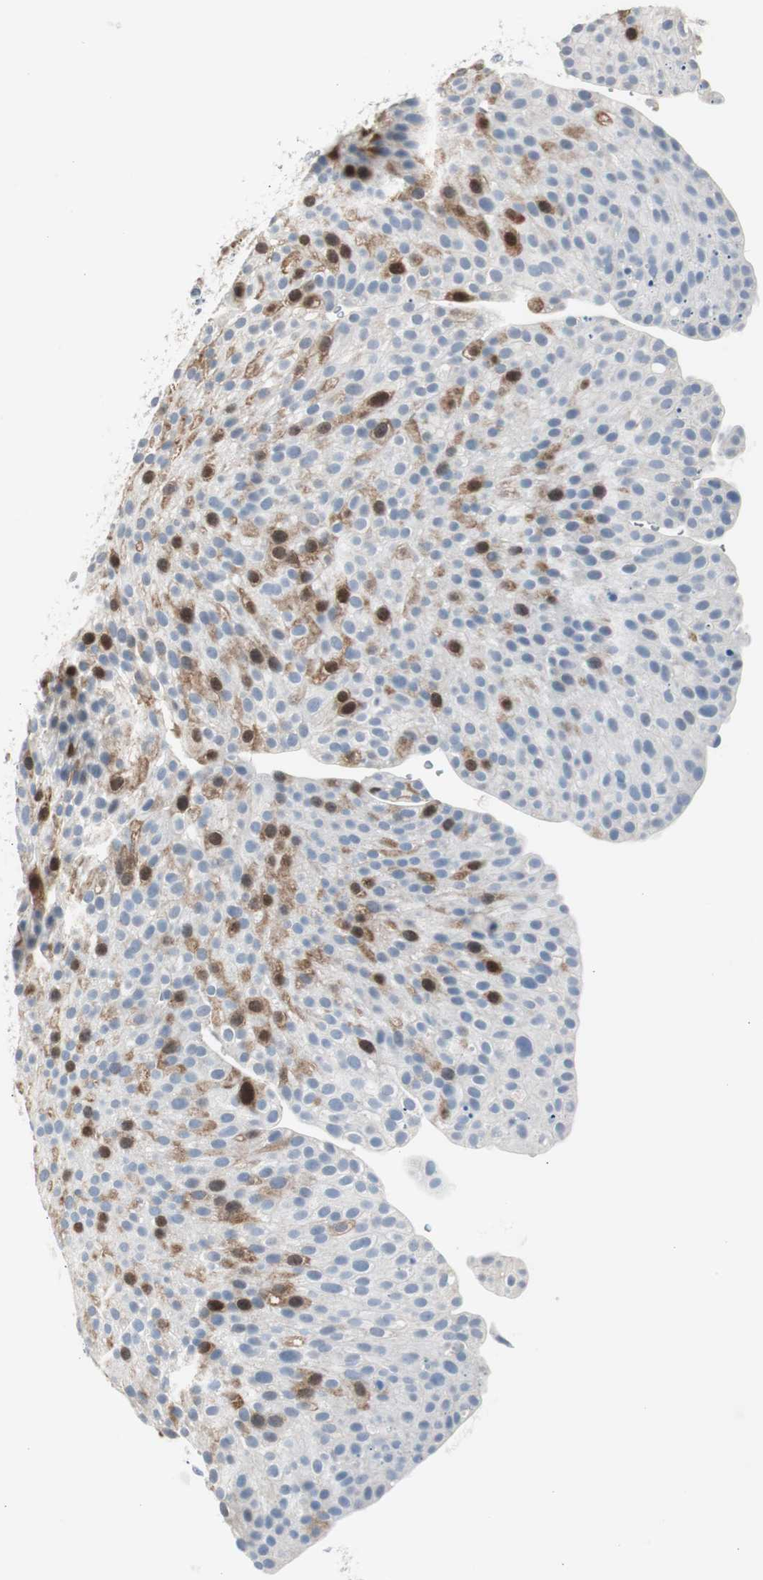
{"staining": {"intensity": "moderate", "quantity": "<25%", "location": "cytoplasmic/membranous"}, "tissue": "urothelial cancer", "cell_type": "Tumor cells", "image_type": "cancer", "snomed": [{"axis": "morphology", "description": "Urothelial carcinoma, Low grade"}, {"axis": "topography", "description": "Smooth muscle"}, {"axis": "topography", "description": "Urinary bladder"}], "caption": "Urothelial carcinoma (low-grade) tissue shows moderate cytoplasmic/membranous positivity in approximately <25% of tumor cells, visualized by immunohistochemistry.", "gene": "TK1", "patient": {"sex": "male", "age": 60}}